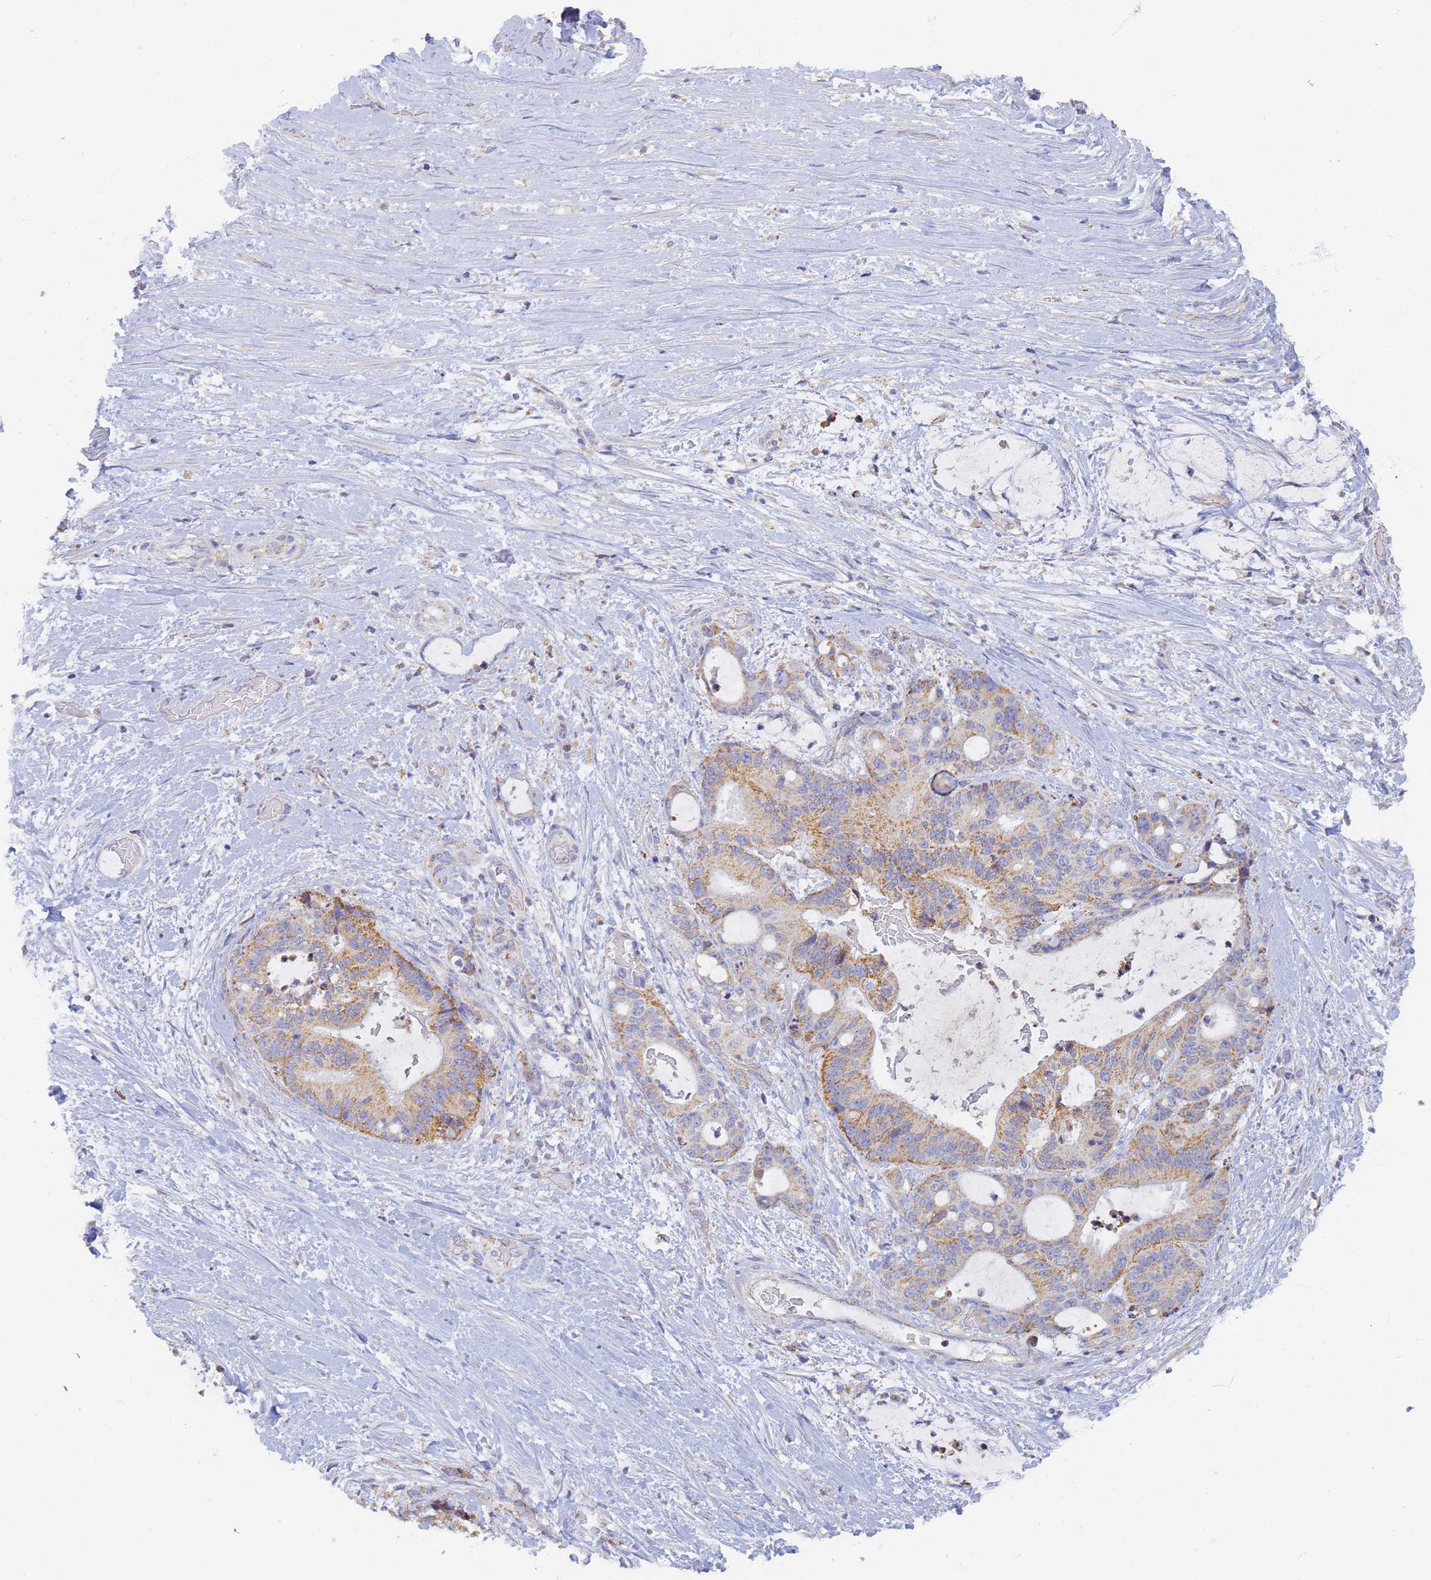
{"staining": {"intensity": "moderate", "quantity": ">75%", "location": "cytoplasmic/membranous"}, "tissue": "liver cancer", "cell_type": "Tumor cells", "image_type": "cancer", "snomed": [{"axis": "morphology", "description": "Normal tissue, NOS"}, {"axis": "morphology", "description": "Cholangiocarcinoma"}, {"axis": "topography", "description": "Liver"}, {"axis": "topography", "description": "Peripheral nerve tissue"}], "caption": "Immunohistochemistry (IHC) photomicrograph of human liver cholangiocarcinoma stained for a protein (brown), which demonstrates medium levels of moderate cytoplasmic/membranous positivity in approximately >75% of tumor cells.", "gene": "UTP23", "patient": {"sex": "female", "age": 73}}